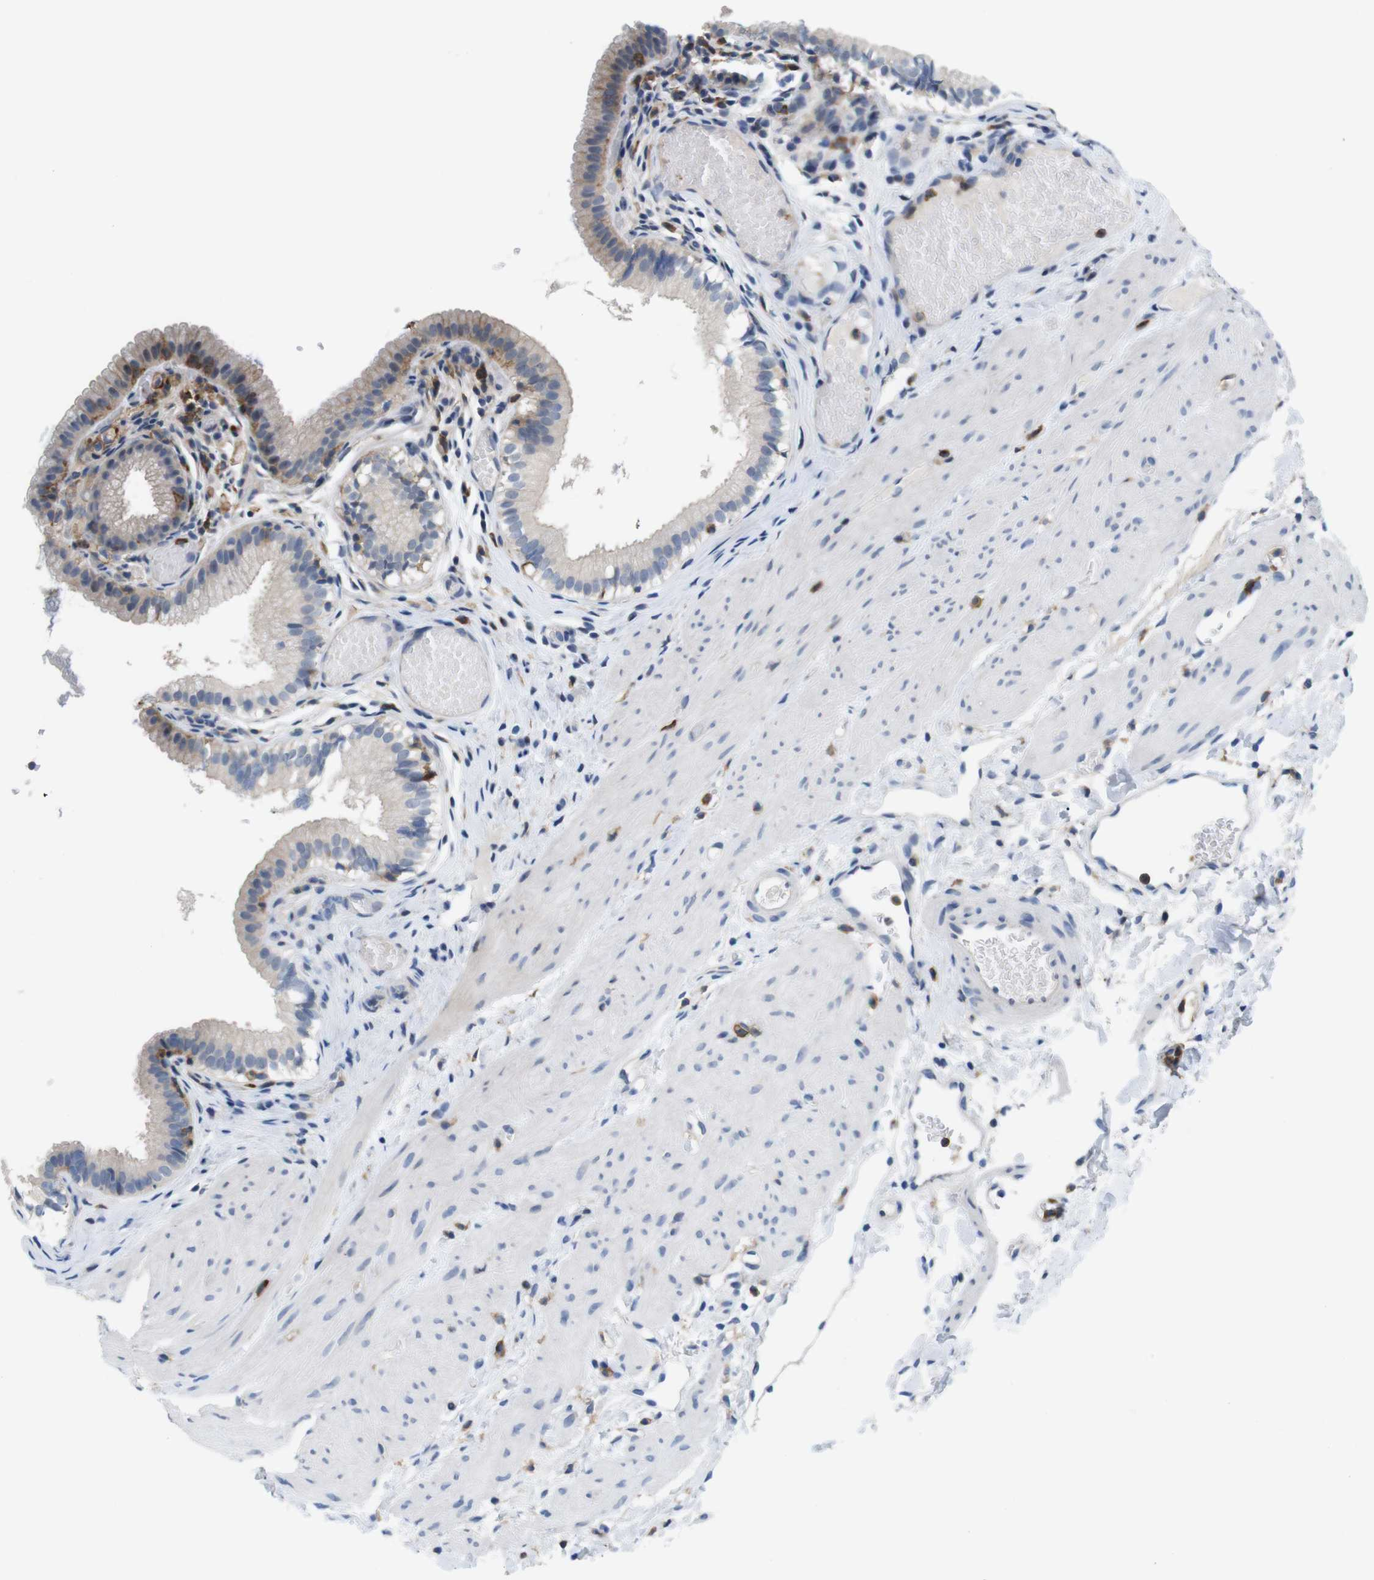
{"staining": {"intensity": "moderate", "quantity": "<25%", "location": "cytoplasmic/membranous"}, "tissue": "gallbladder", "cell_type": "Glandular cells", "image_type": "normal", "snomed": [{"axis": "morphology", "description": "Normal tissue, NOS"}, {"axis": "topography", "description": "Gallbladder"}], "caption": "A brown stain labels moderate cytoplasmic/membranous positivity of a protein in glandular cells of normal human gallbladder.", "gene": "CD300C", "patient": {"sex": "female", "age": 26}}